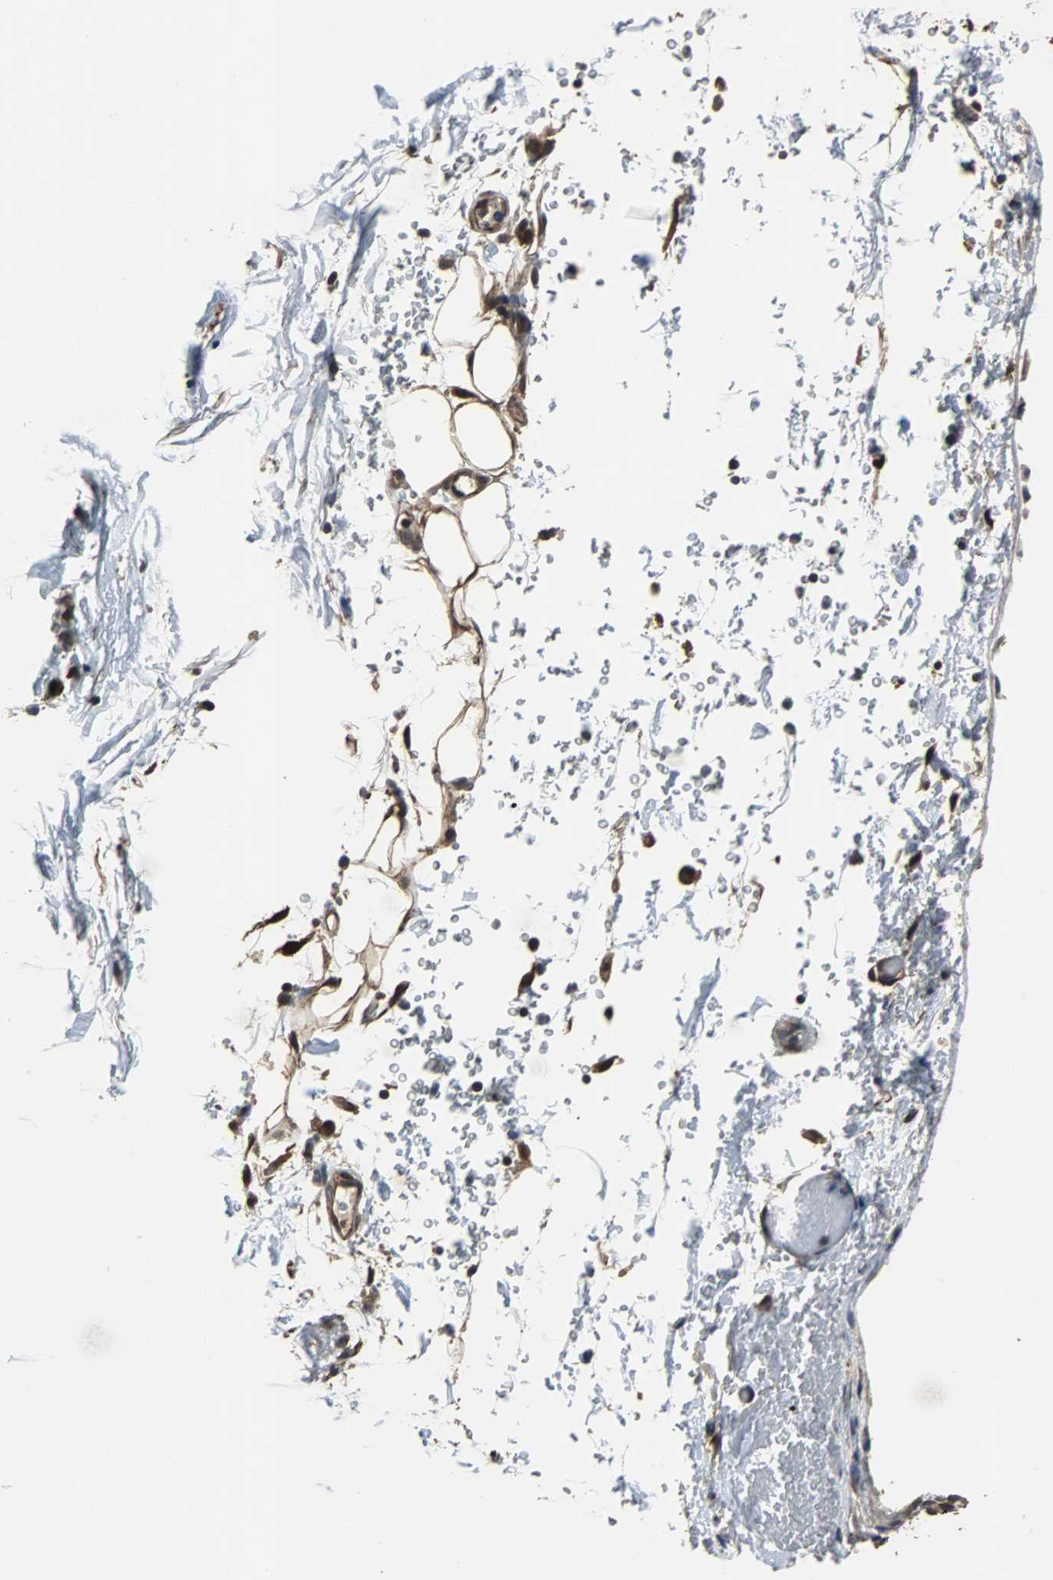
{"staining": {"intensity": "moderate", "quantity": ">75%", "location": "cytoplasmic/membranous"}, "tissue": "adipose tissue", "cell_type": "Adipocytes", "image_type": "normal", "snomed": [{"axis": "morphology", "description": "Normal tissue, NOS"}, {"axis": "topography", "description": "Cartilage tissue"}, {"axis": "topography", "description": "Bronchus"}], "caption": "Adipocytes demonstrate moderate cytoplasmic/membranous expression in approximately >75% of cells in normal adipose tissue.", "gene": "NDRG1", "patient": {"sex": "female", "age": 73}}